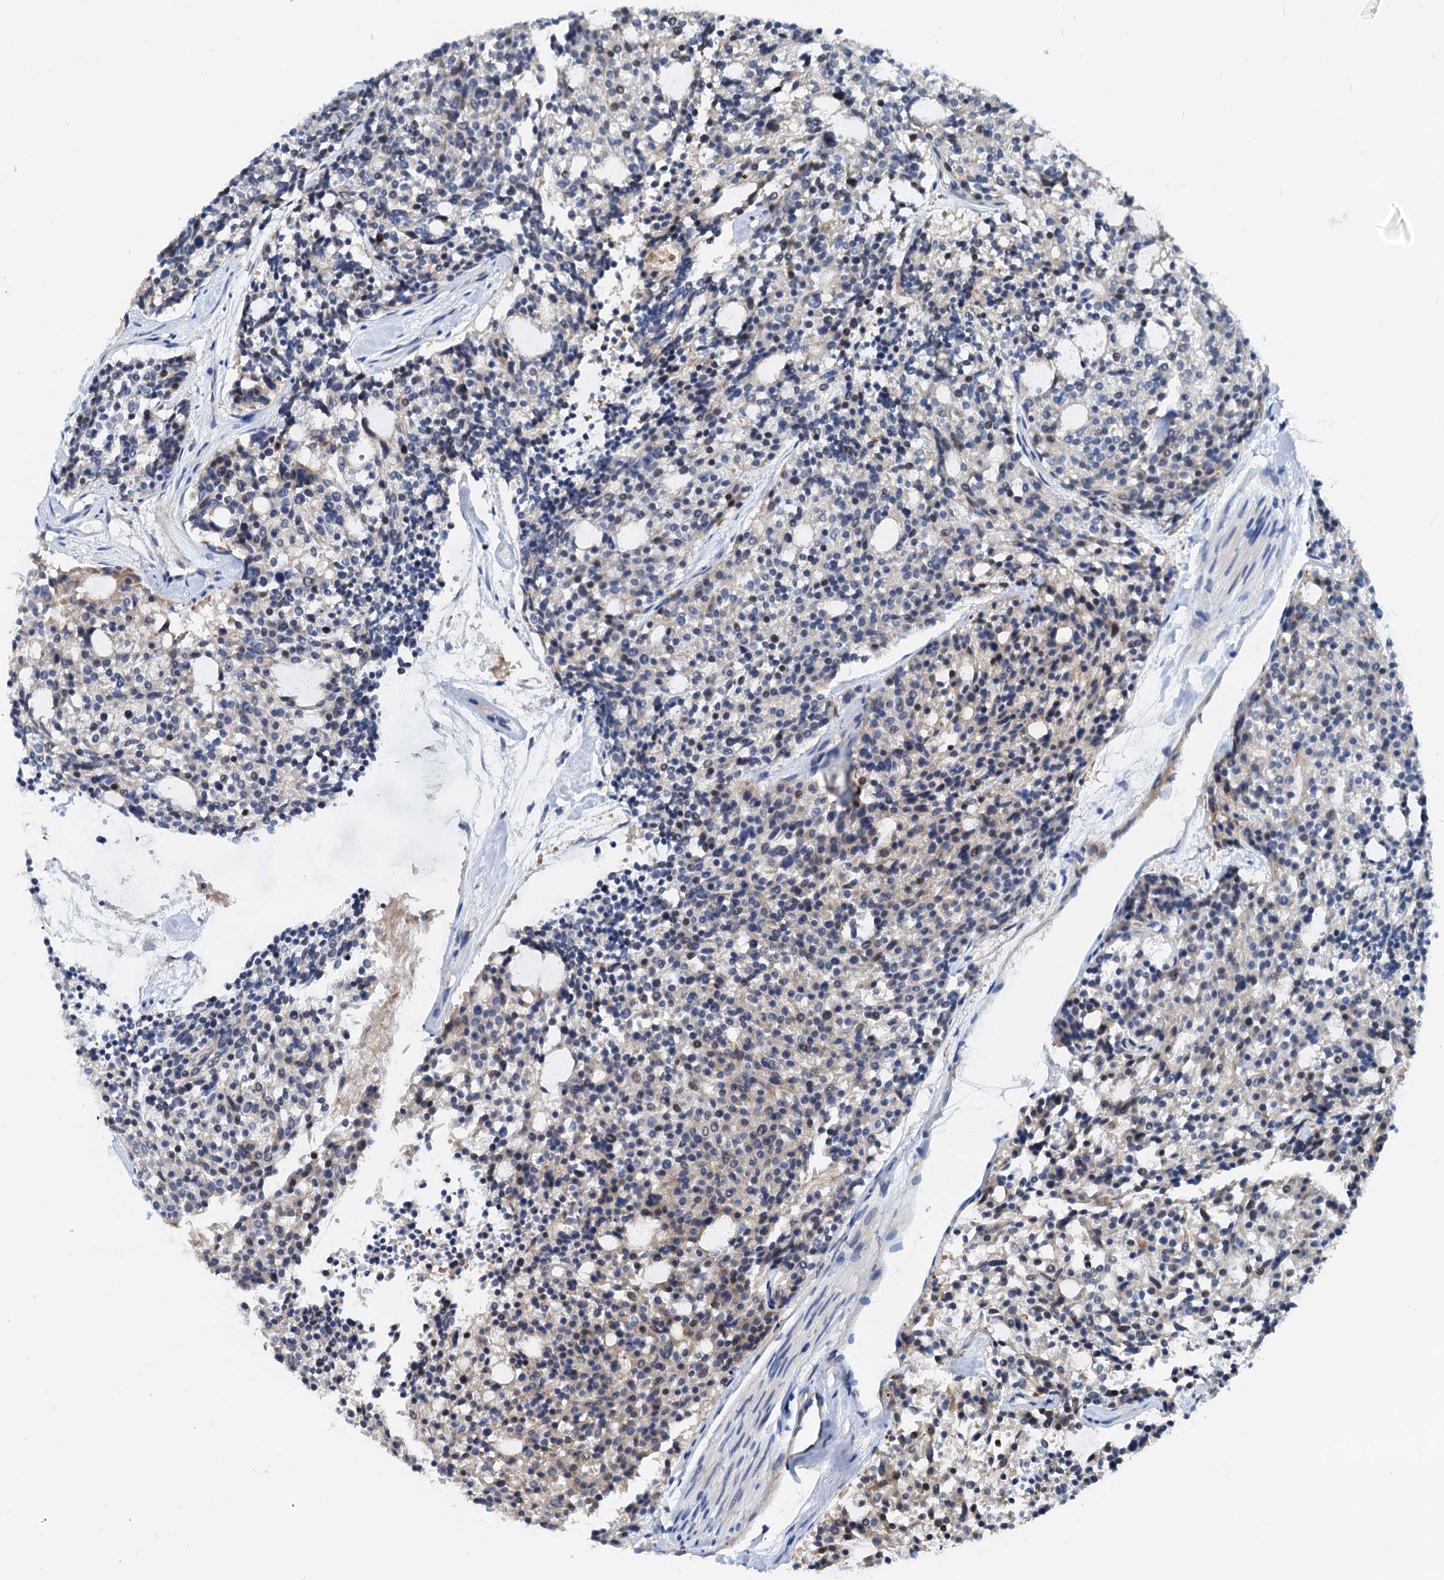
{"staining": {"intensity": "negative", "quantity": "none", "location": "none"}, "tissue": "carcinoid", "cell_type": "Tumor cells", "image_type": "cancer", "snomed": [{"axis": "morphology", "description": "Carcinoid, malignant, NOS"}, {"axis": "topography", "description": "Pancreas"}], "caption": "Immunohistochemistry (IHC) of carcinoid (malignant) shows no expression in tumor cells.", "gene": "HSF2", "patient": {"sex": "female", "age": 54}}